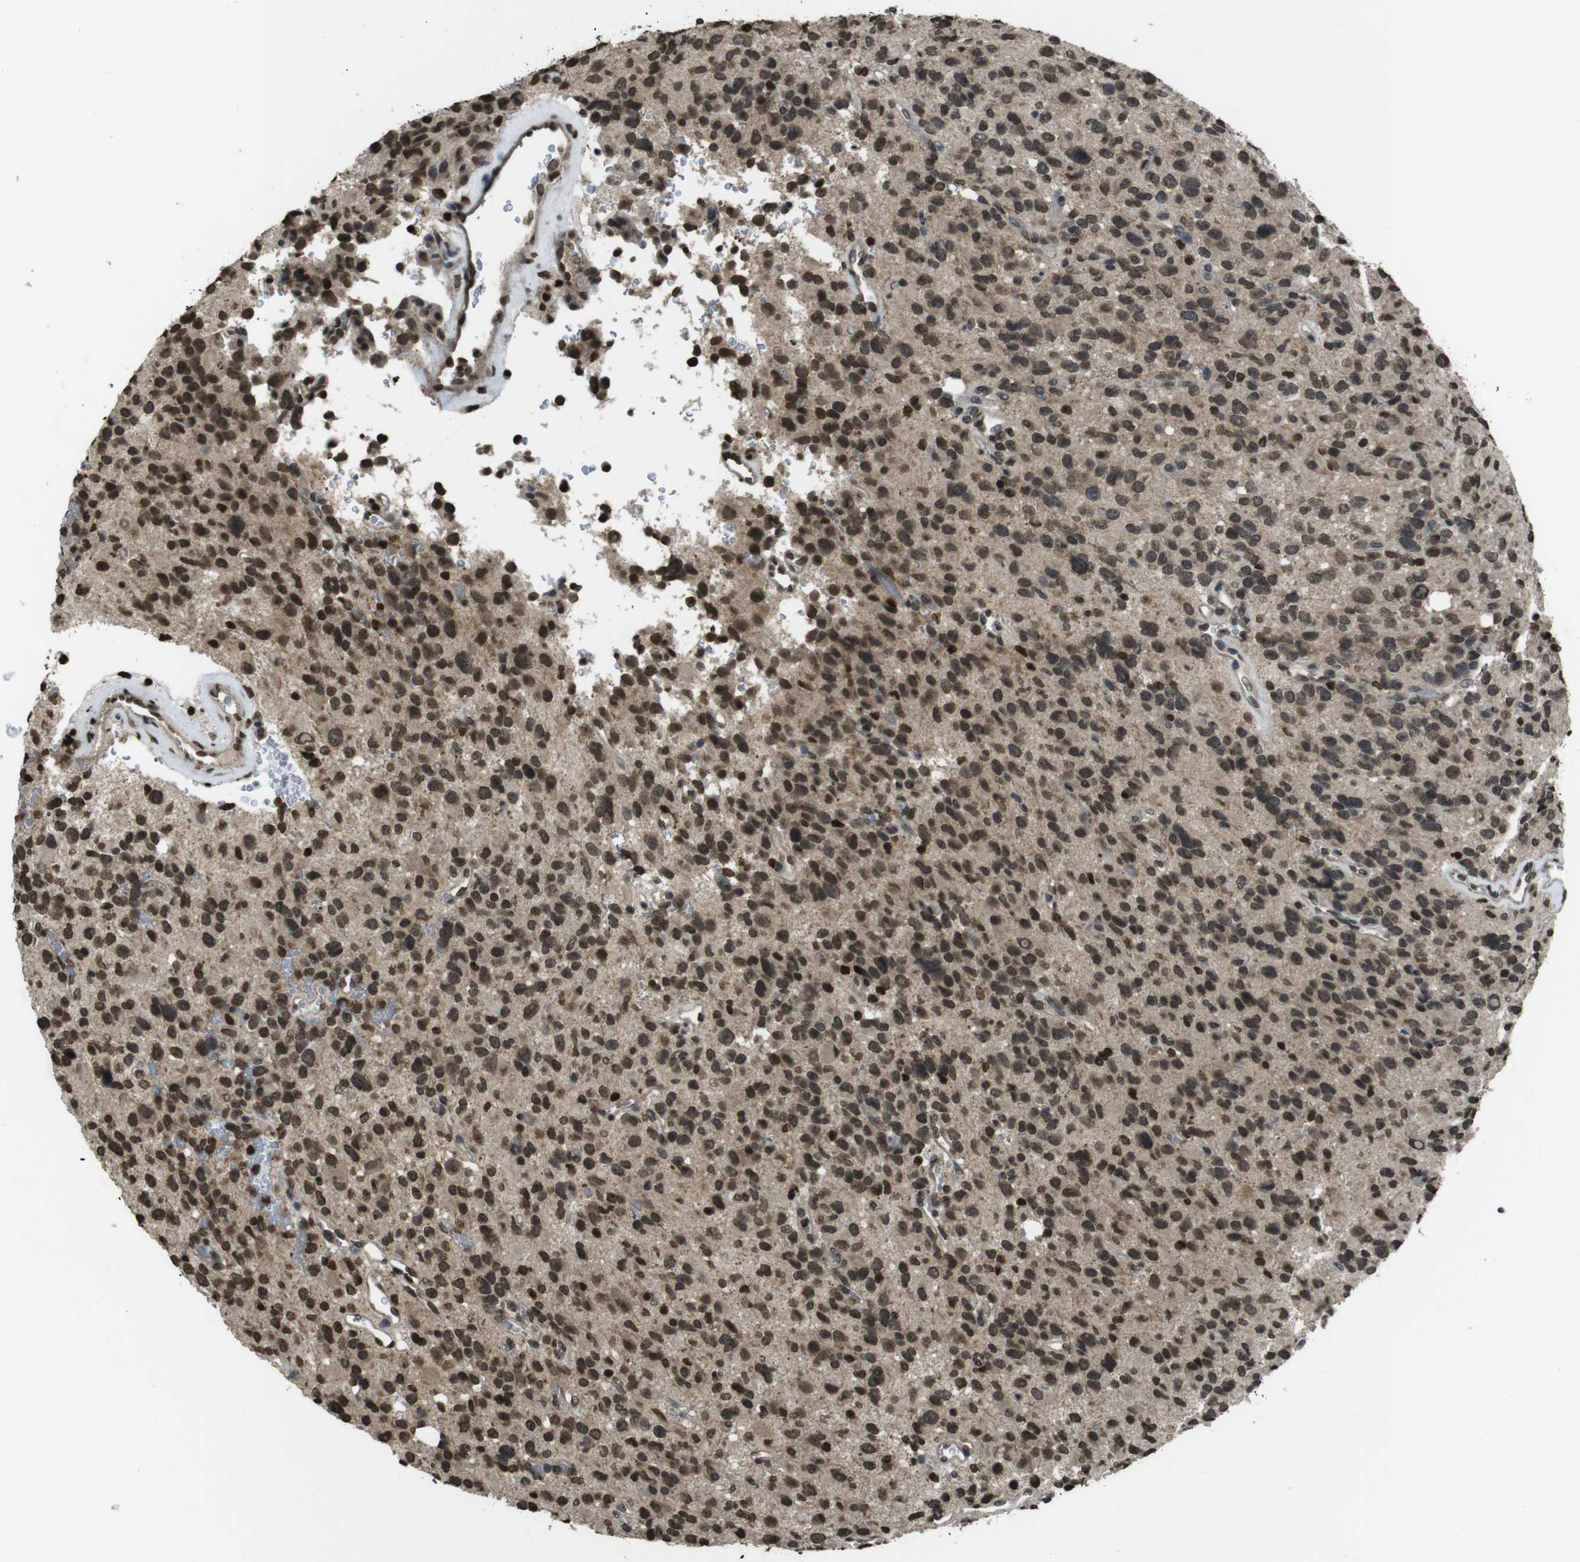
{"staining": {"intensity": "strong", "quantity": ">75%", "location": "nuclear"}, "tissue": "glioma", "cell_type": "Tumor cells", "image_type": "cancer", "snomed": [{"axis": "morphology", "description": "Glioma, malignant, High grade"}, {"axis": "topography", "description": "Brain"}], "caption": "The immunohistochemical stain highlights strong nuclear positivity in tumor cells of glioma tissue.", "gene": "MAF", "patient": {"sex": "male", "age": 48}}